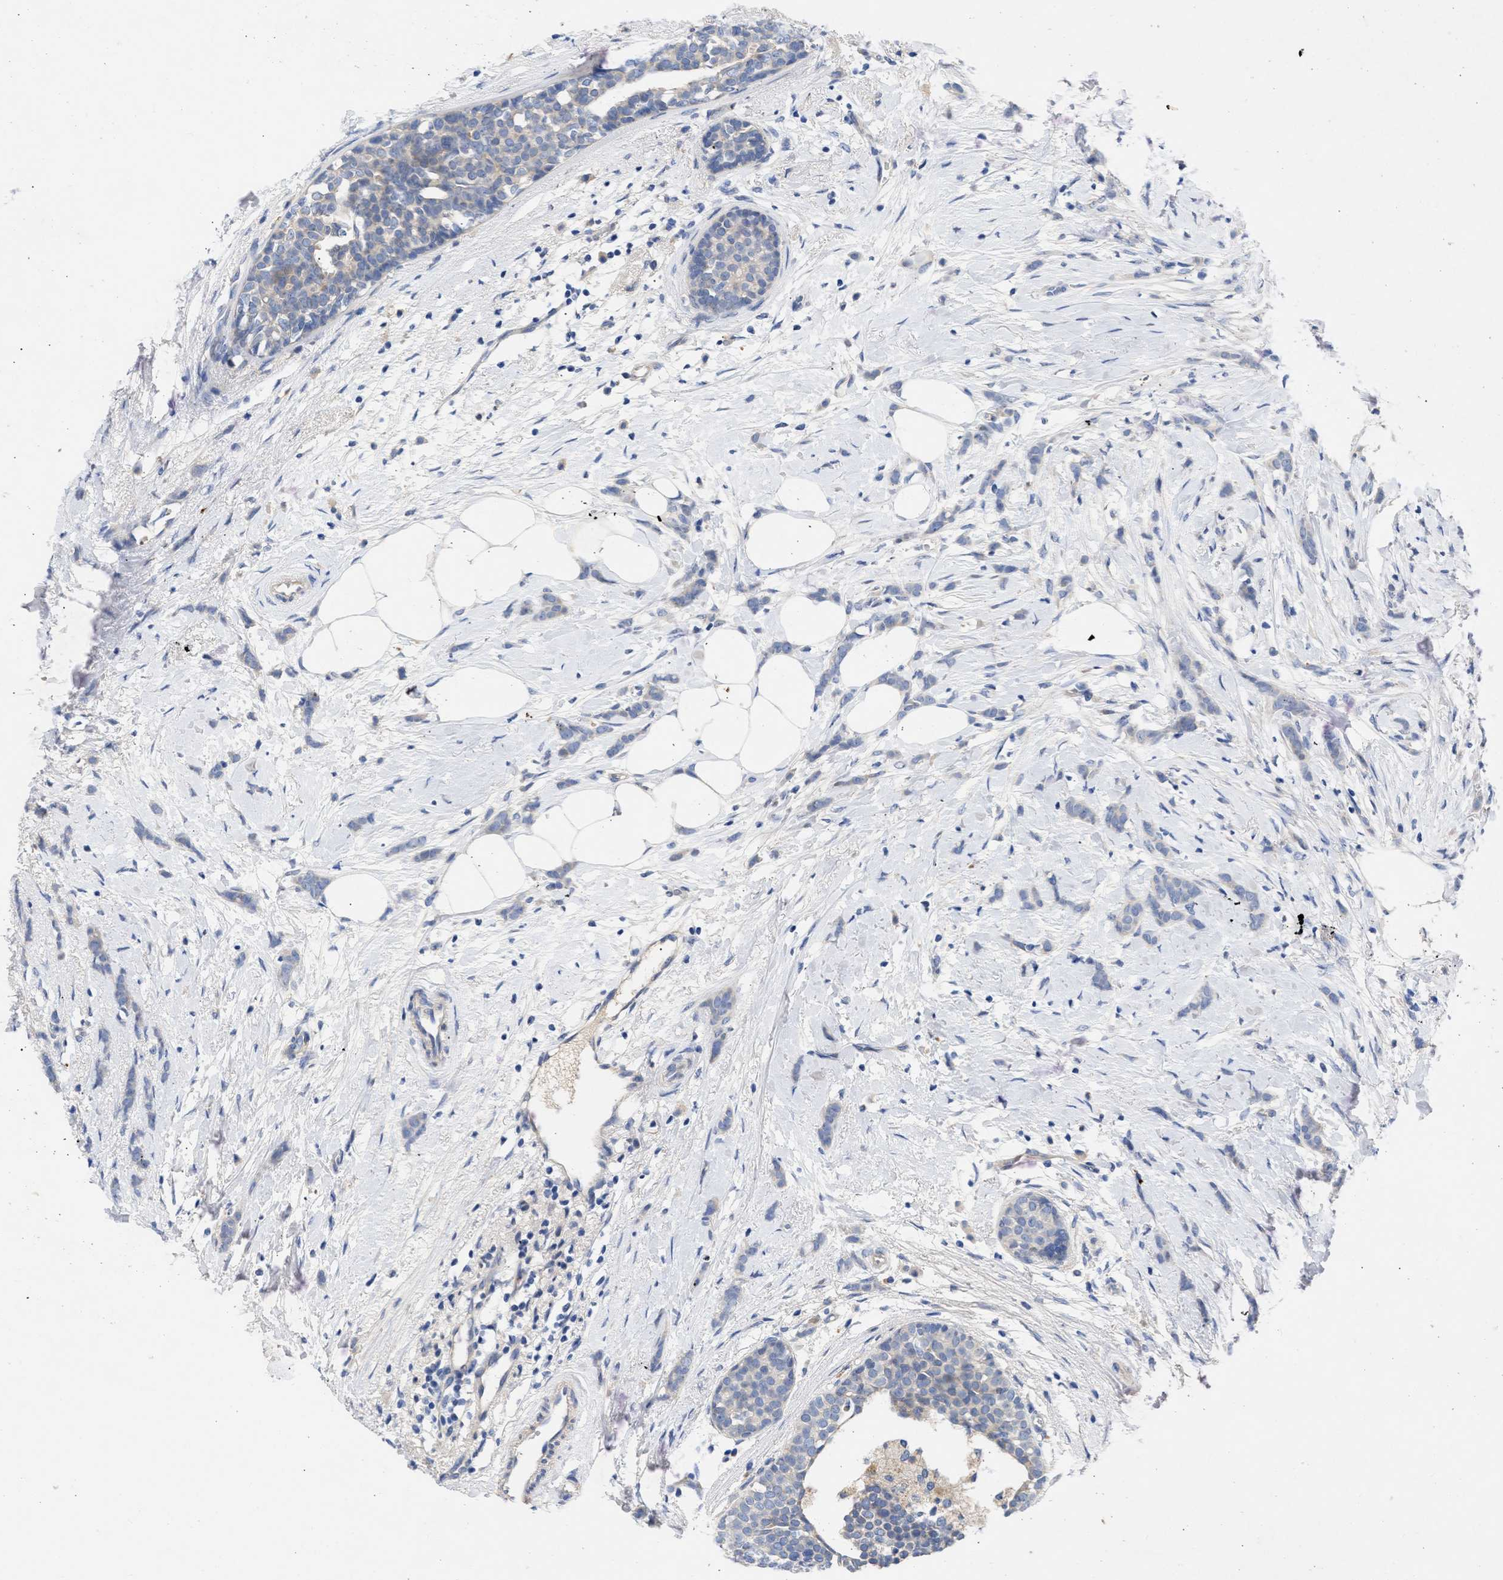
{"staining": {"intensity": "negative", "quantity": "none", "location": "none"}, "tissue": "breast cancer", "cell_type": "Tumor cells", "image_type": "cancer", "snomed": [{"axis": "morphology", "description": "Lobular carcinoma, in situ"}, {"axis": "morphology", "description": "Lobular carcinoma"}, {"axis": "topography", "description": "Breast"}], "caption": "Tumor cells show no significant expression in breast cancer.", "gene": "ARHGEF4", "patient": {"sex": "female", "age": 41}}